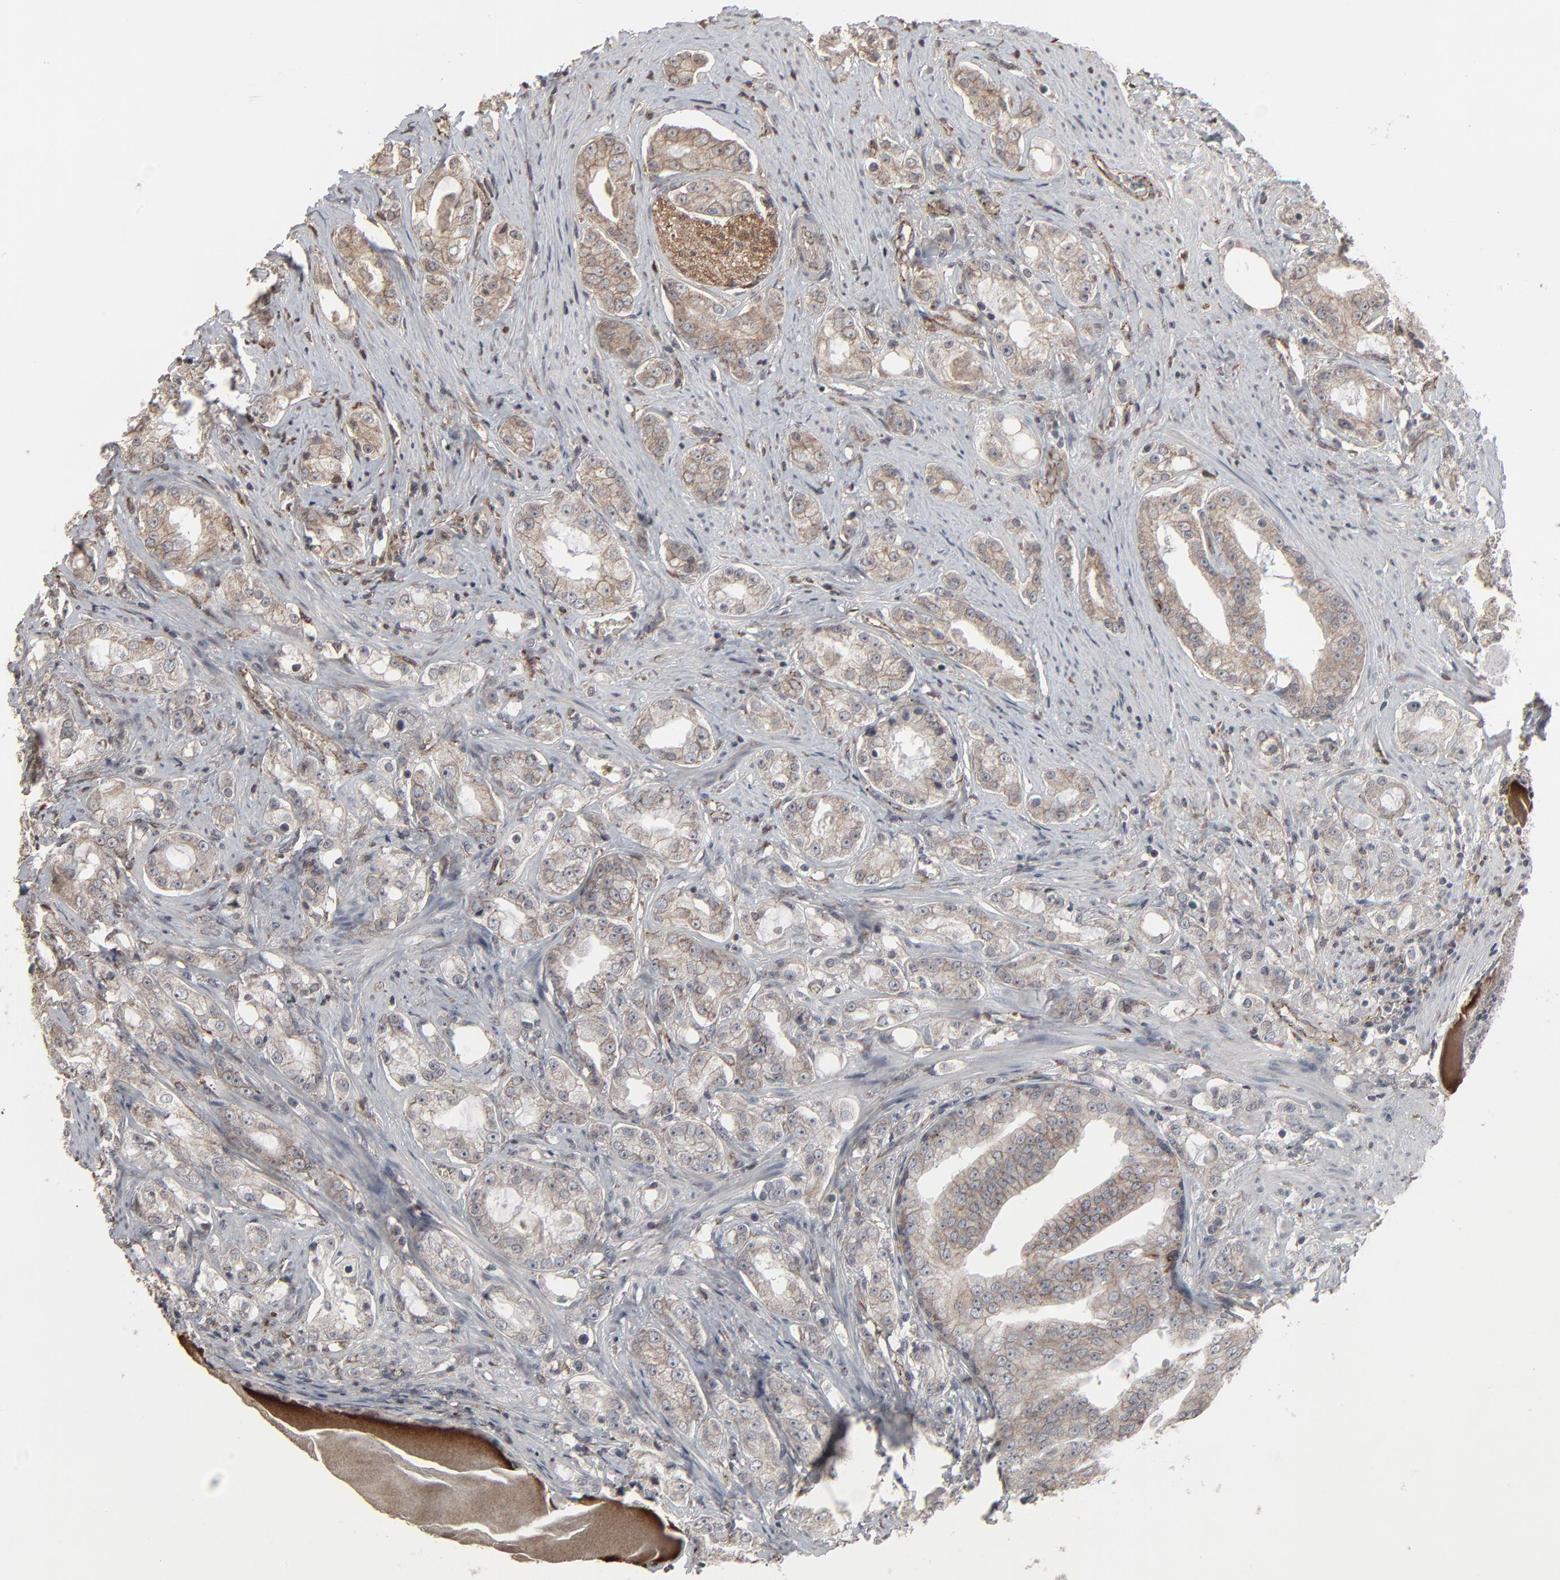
{"staining": {"intensity": "weak", "quantity": ">75%", "location": "cytoplasmic/membranous"}, "tissue": "prostate cancer", "cell_type": "Tumor cells", "image_type": "cancer", "snomed": [{"axis": "morphology", "description": "Adenocarcinoma, High grade"}, {"axis": "topography", "description": "Prostate"}], "caption": "About >75% of tumor cells in high-grade adenocarcinoma (prostate) reveal weak cytoplasmic/membranous protein expression as visualized by brown immunohistochemical staining.", "gene": "CTNND1", "patient": {"sex": "male", "age": 68}}